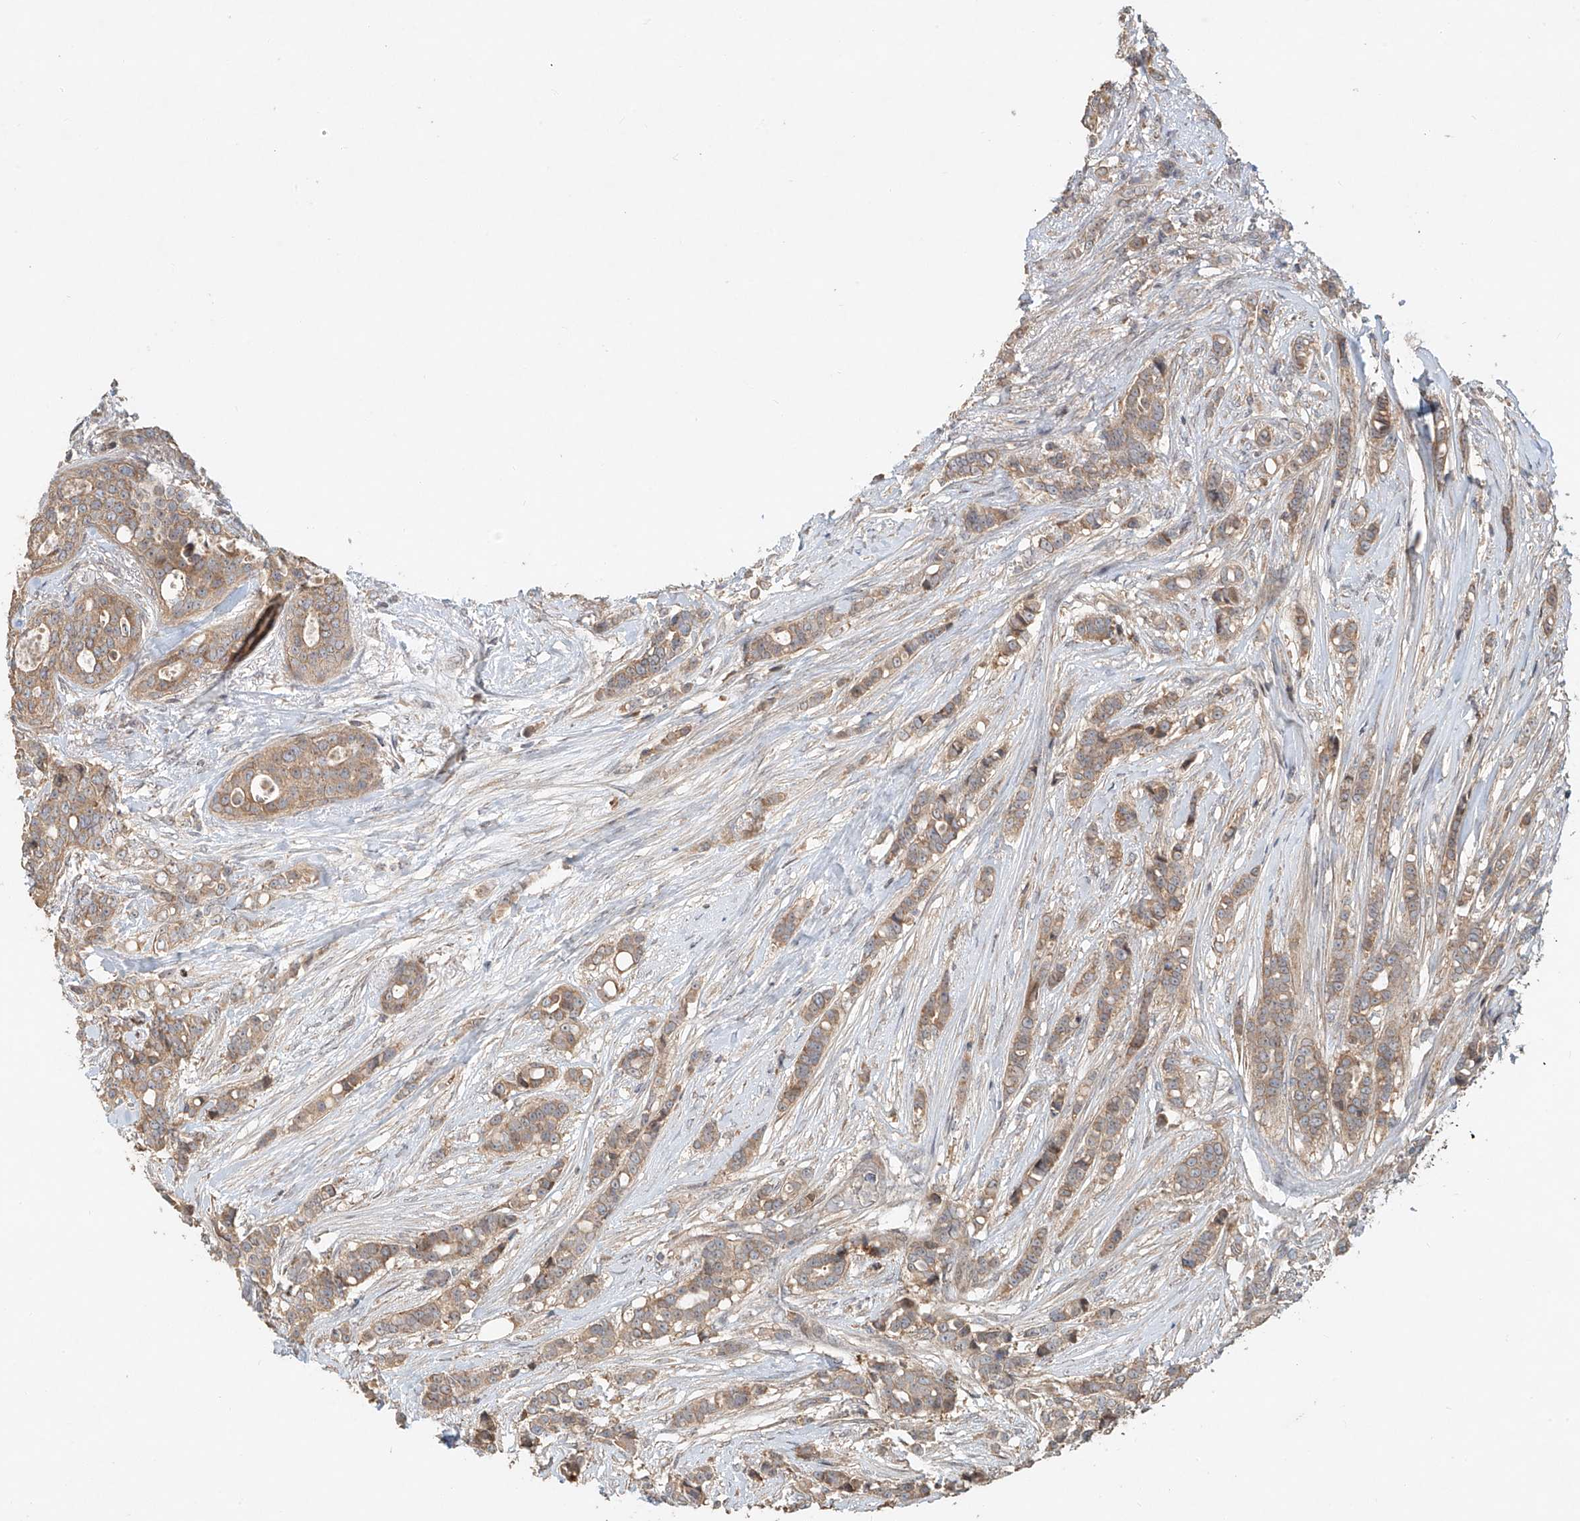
{"staining": {"intensity": "weak", "quantity": ">75%", "location": "cytoplasmic/membranous"}, "tissue": "breast cancer", "cell_type": "Tumor cells", "image_type": "cancer", "snomed": [{"axis": "morphology", "description": "Lobular carcinoma"}, {"axis": "topography", "description": "Breast"}], "caption": "Lobular carcinoma (breast) stained with immunohistochemistry shows weak cytoplasmic/membranous expression in approximately >75% of tumor cells.", "gene": "TMEM61", "patient": {"sex": "female", "age": 51}}